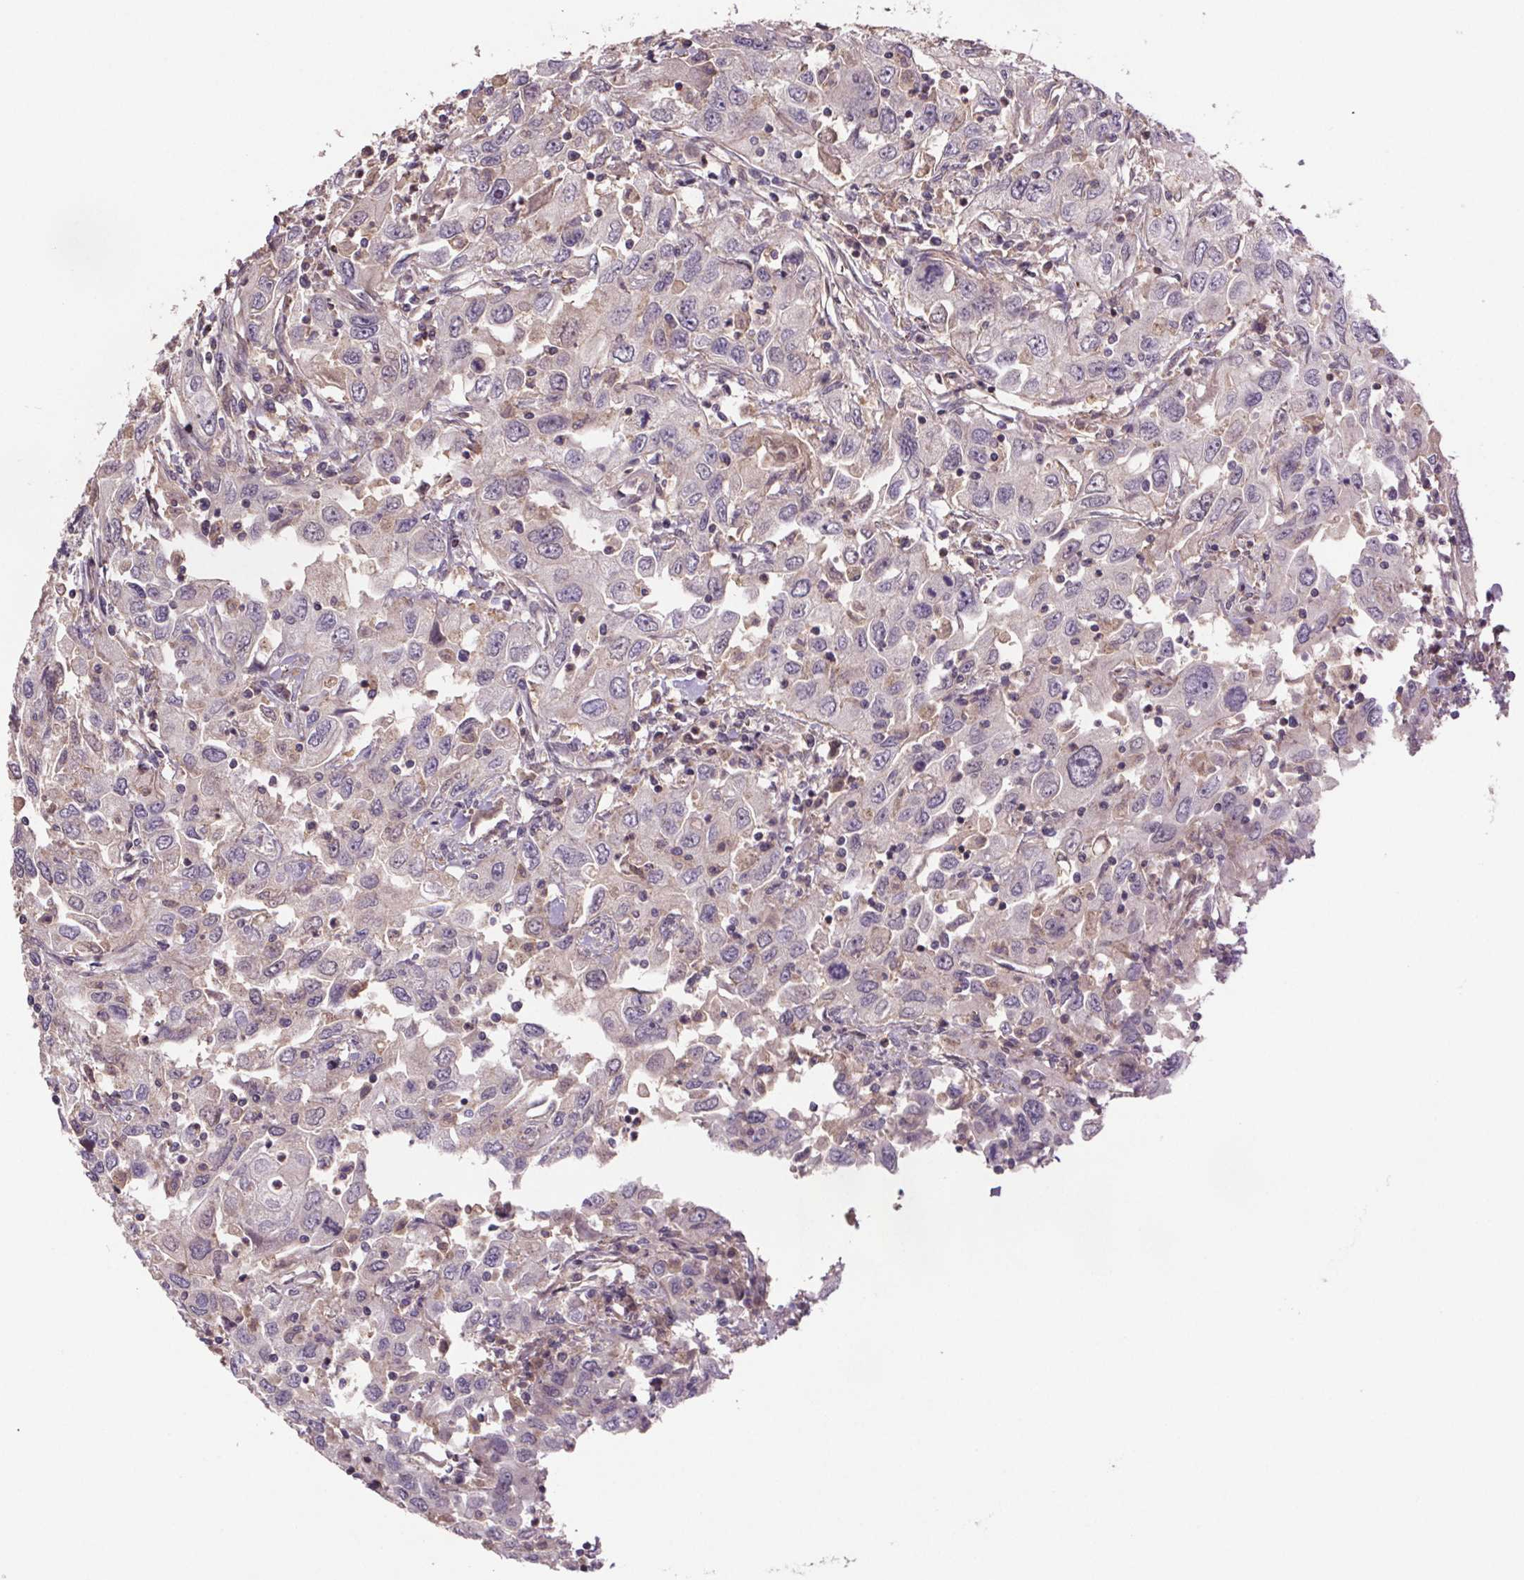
{"staining": {"intensity": "negative", "quantity": "none", "location": "none"}, "tissue": "urothelial cancer", "cell_type": "Tumor cells", "image_type": "cancer", "snomed": [{"axis": "morphology", "description": "Urothelial carcinoma, High grade"}, {"axis": "topography", "description": "Urinary bladder"}], "caption": "Photomicrograph shows no protein expression in tumor cells of high-grade urothelial carcinoma tissue.", "gene": "CLN3", "patient": {"sex": "male", "age": 76}}